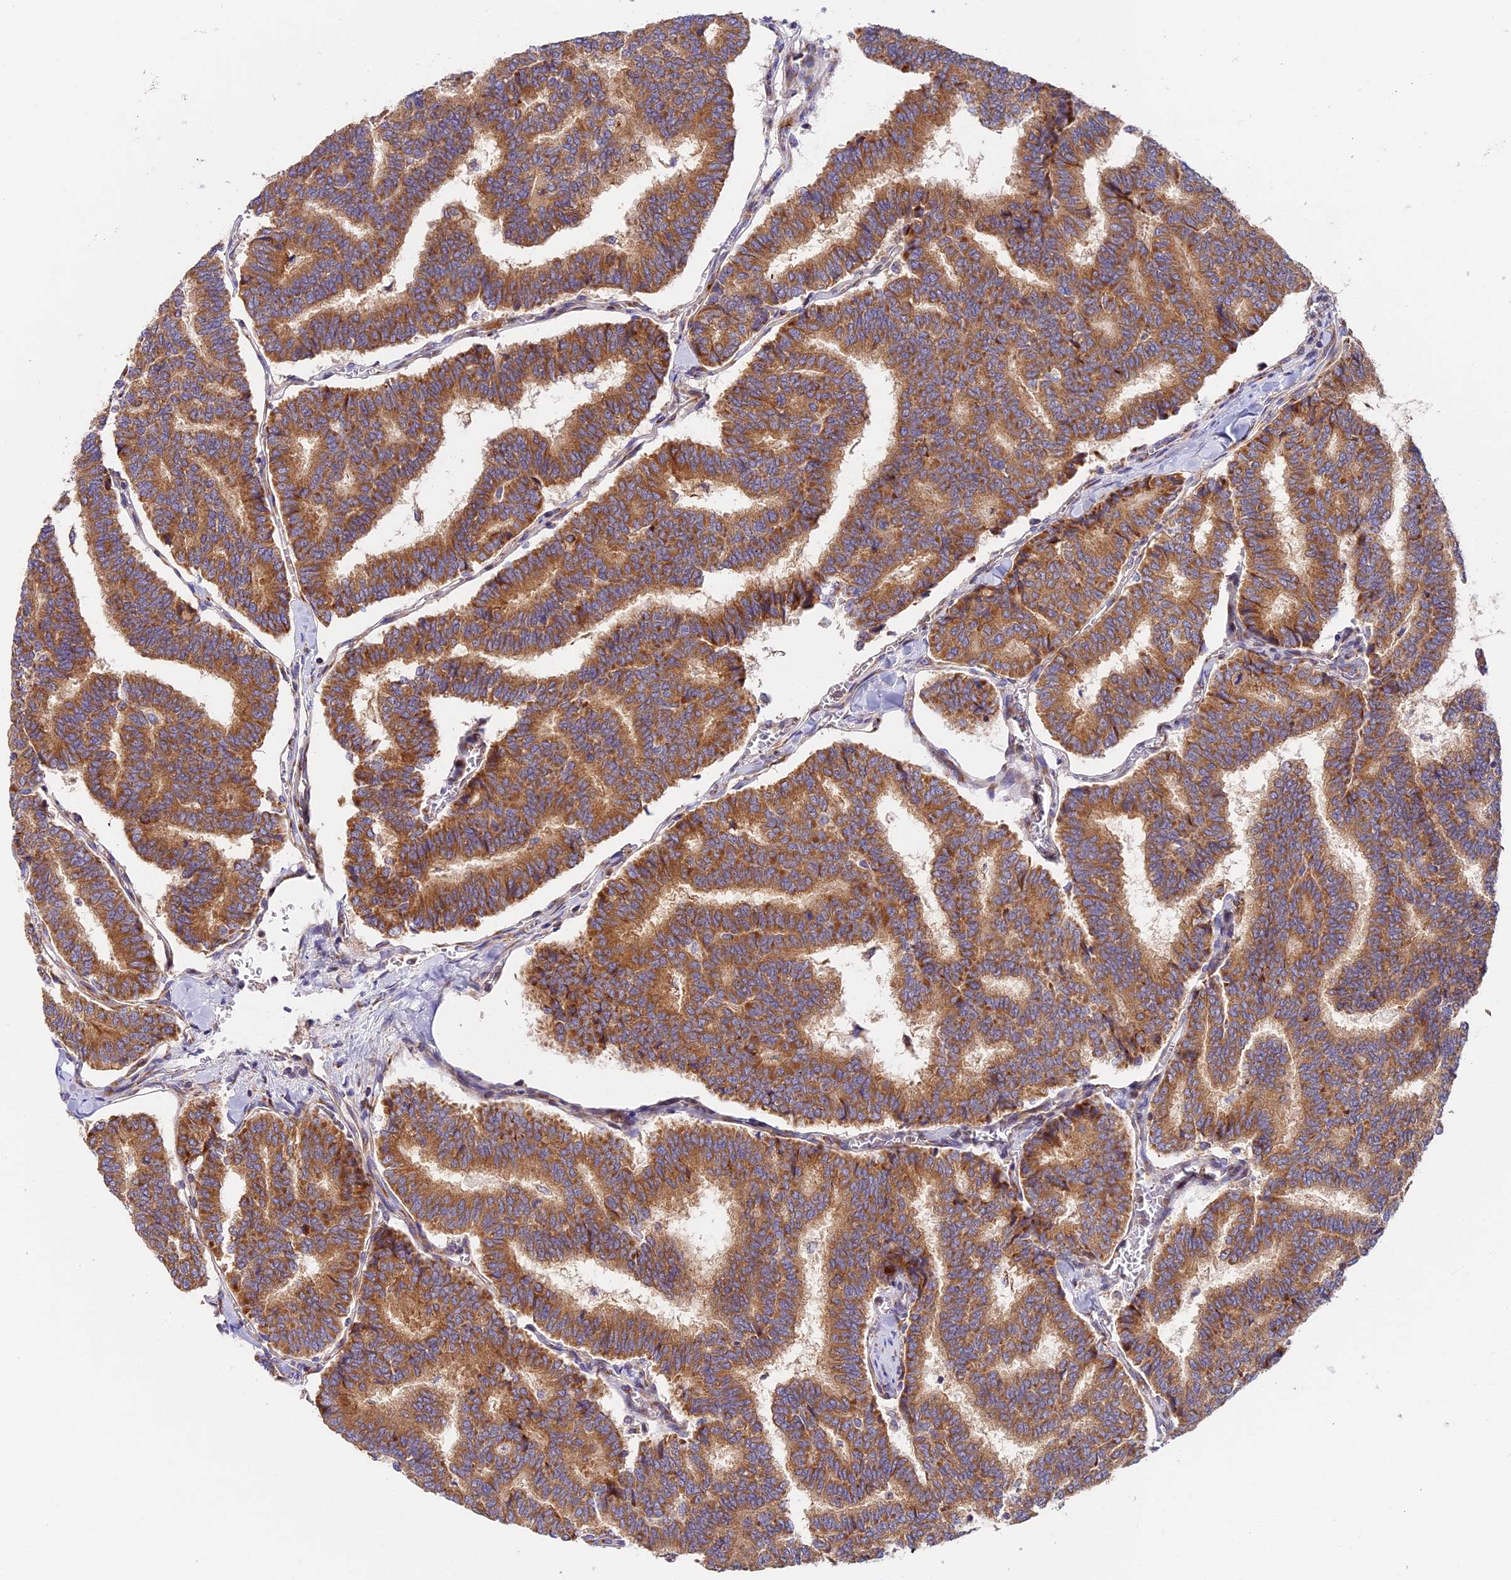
{"staining": {"intensity": "moderate", "quantity": ">75%", "location": "cytoplasmic/membranous"}, "tissue": "thyroid cancer", "cell_type": "Tumor cells", "image_type": "cancer", "snomed": [{"axis": "morphology", "description": "Papillary adenocarcinoma, NOS"}, {"axis": "topography", "description": "Thyroid gland"}], "caption": "Immunohistochemical staining of human thyroid cancer (papillary adenocarcinoma) reveals medium levels of moderate cytoplasmic/membranous staining in approximately >75% of tumor cells. (DAB (3,3'-diaminobenzidine) IHC with brightfield microscopy, high magnification).", "gene": "MRAS", "patient": {"sex": "female", "age": 35}}